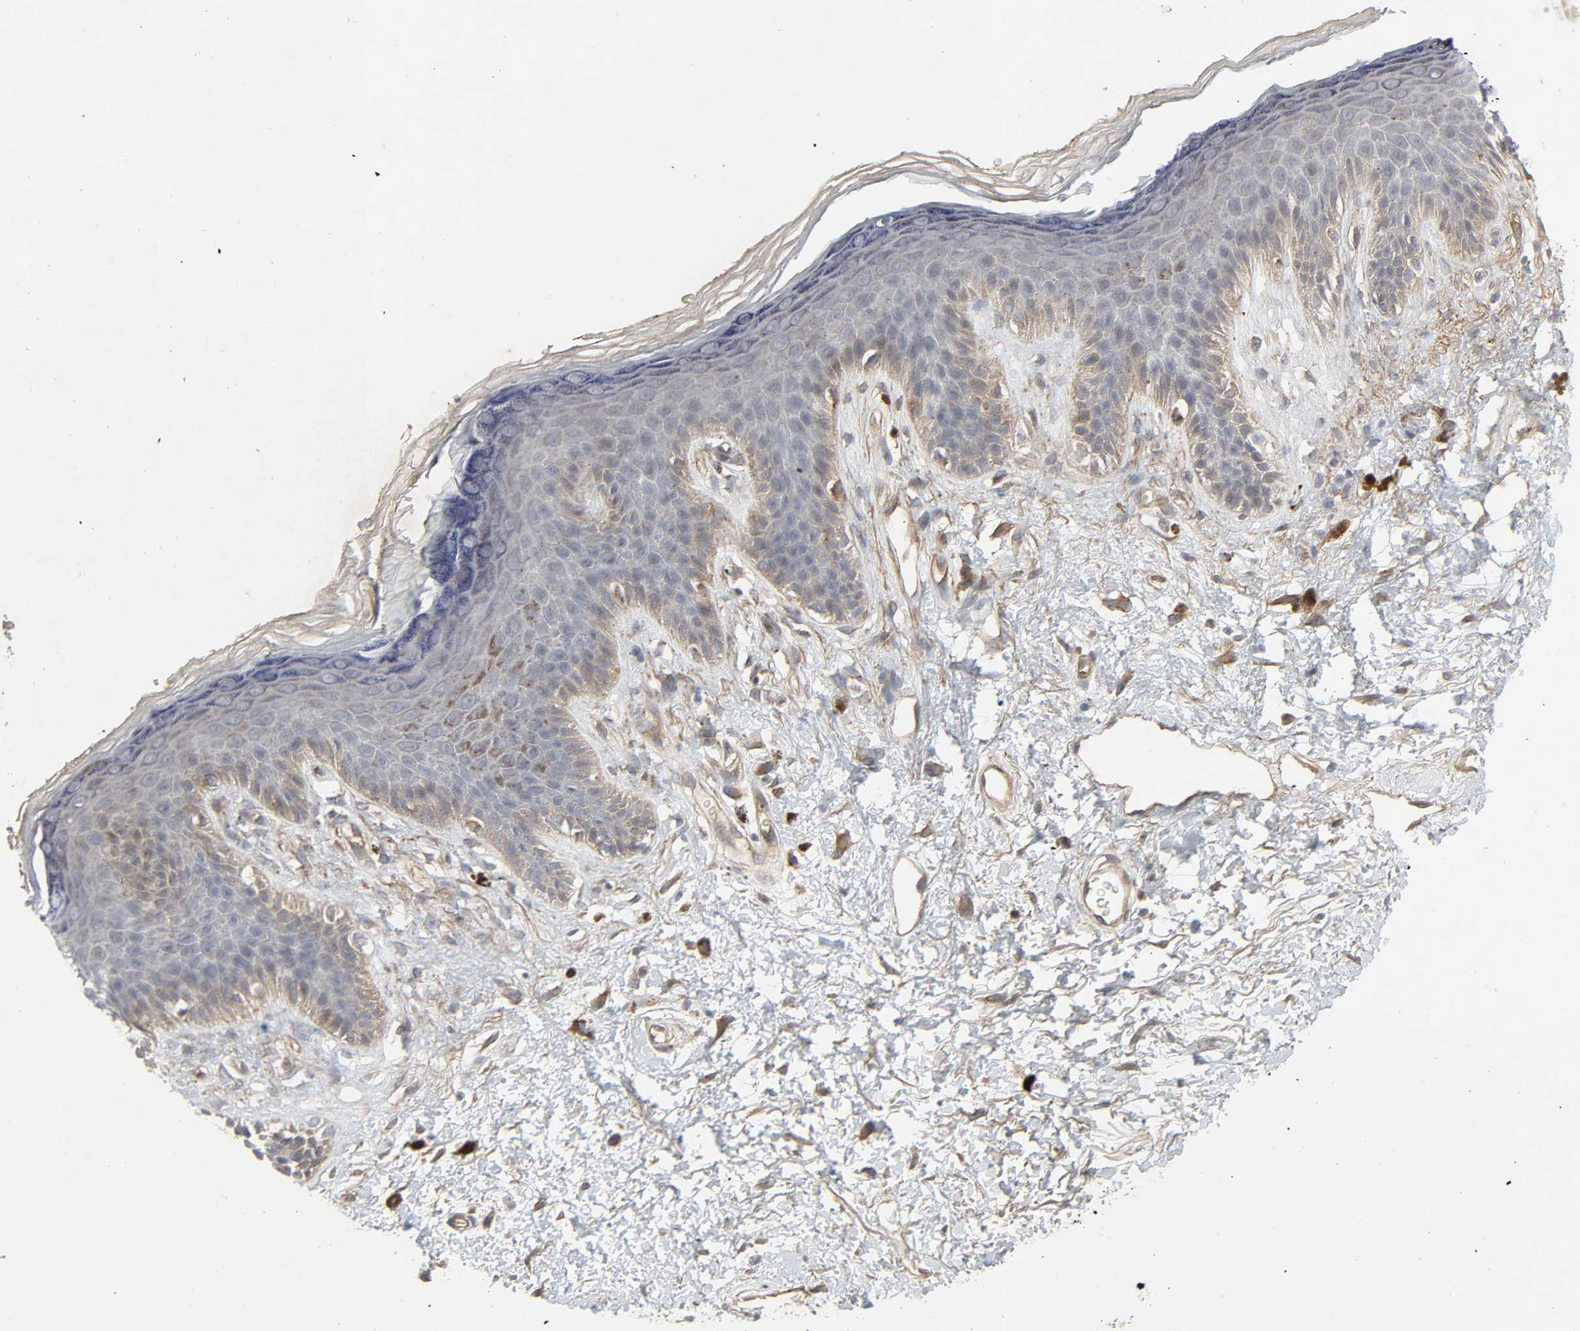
{"staining": {"intensity": "weak", "quantity": "<25%", "location": "cytoplasmic/membranous"}, "tissue": "skin", "cell_type": "Epidermal cells", "image_type": "normal", "snomed": [{"axis": "morphology", "description": "Normal tissue, NOS"}, {"axis": "topography", "description": "Anal"}], "caption": "Immunohistochemical staining of unremarkable skin reveals no significant positivity in epidermal cells. (DAB immunohistochemistry visualized using brightfield microscopy, high magnification).", "gene": "ADCY4", "patient": {"sex": "female", "age": 46}}